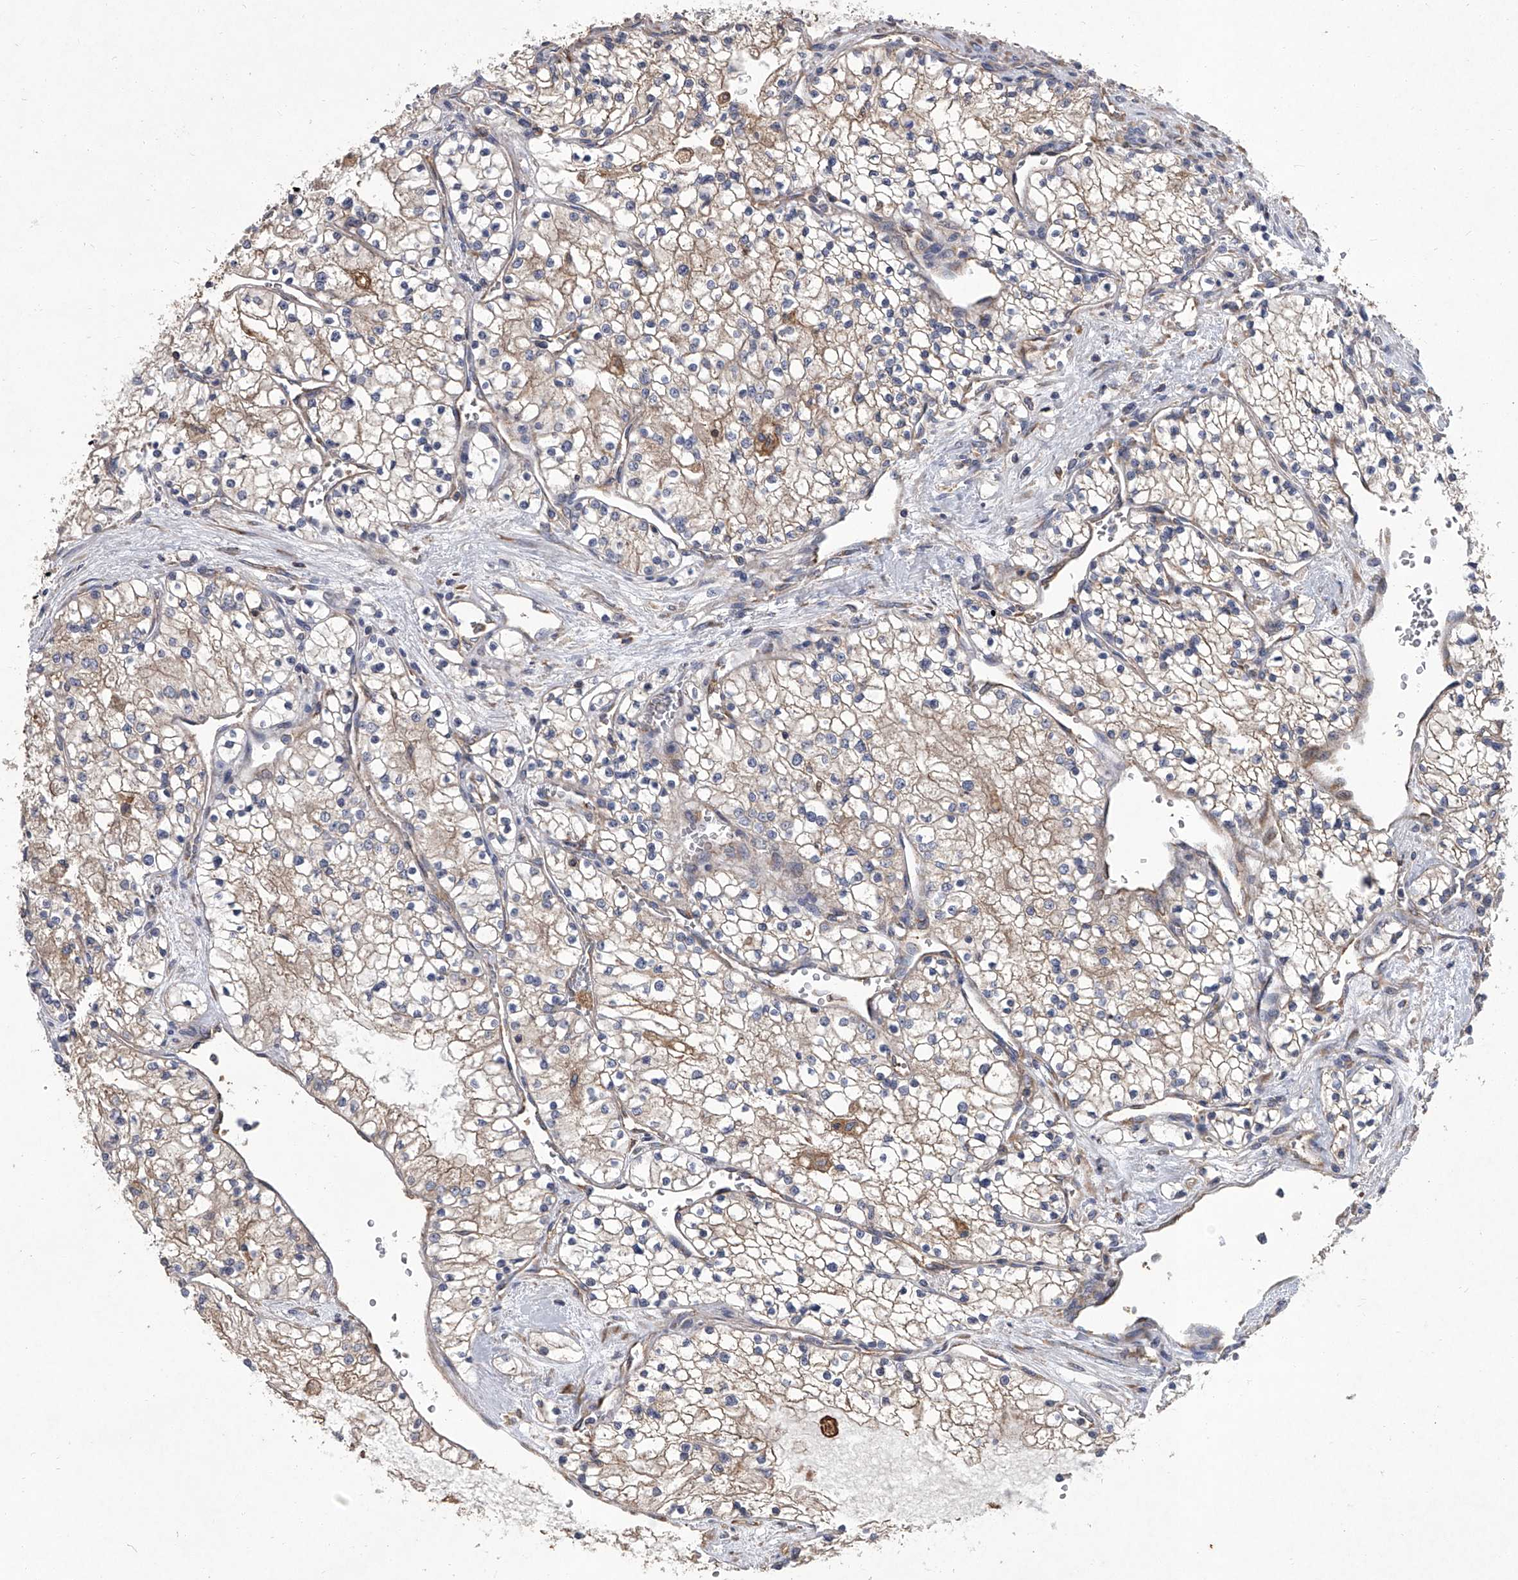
{"staining": {"intensity": "weak", "quantity": ">75%", "location": "cytoplasmic/membranous"}, "tissue": "renal cancer", "cell_type": "Tumor cells", "image_type": "cancer", "snomed": [{"axis": "morphology", "description": "Normal tissue, NOS"}, {"axis": "morphology", "description": "Adenocarcinoma, NOS"}, {"axis": "topography", "description": "Kidney"}], "caption": "Renal cancer tissue shows weak cytoplasmic/membranous positivity in about >75% of tumor cells The staining was performed using DAB (3,3'-diaminobenzidine) to visualize the protein expression in brown, while the nuclei were stained in blue with hematoxylin (Magnification: 20x).", "gene": "EIF2S2", "patient": {"sex": "male", "age": 68}}